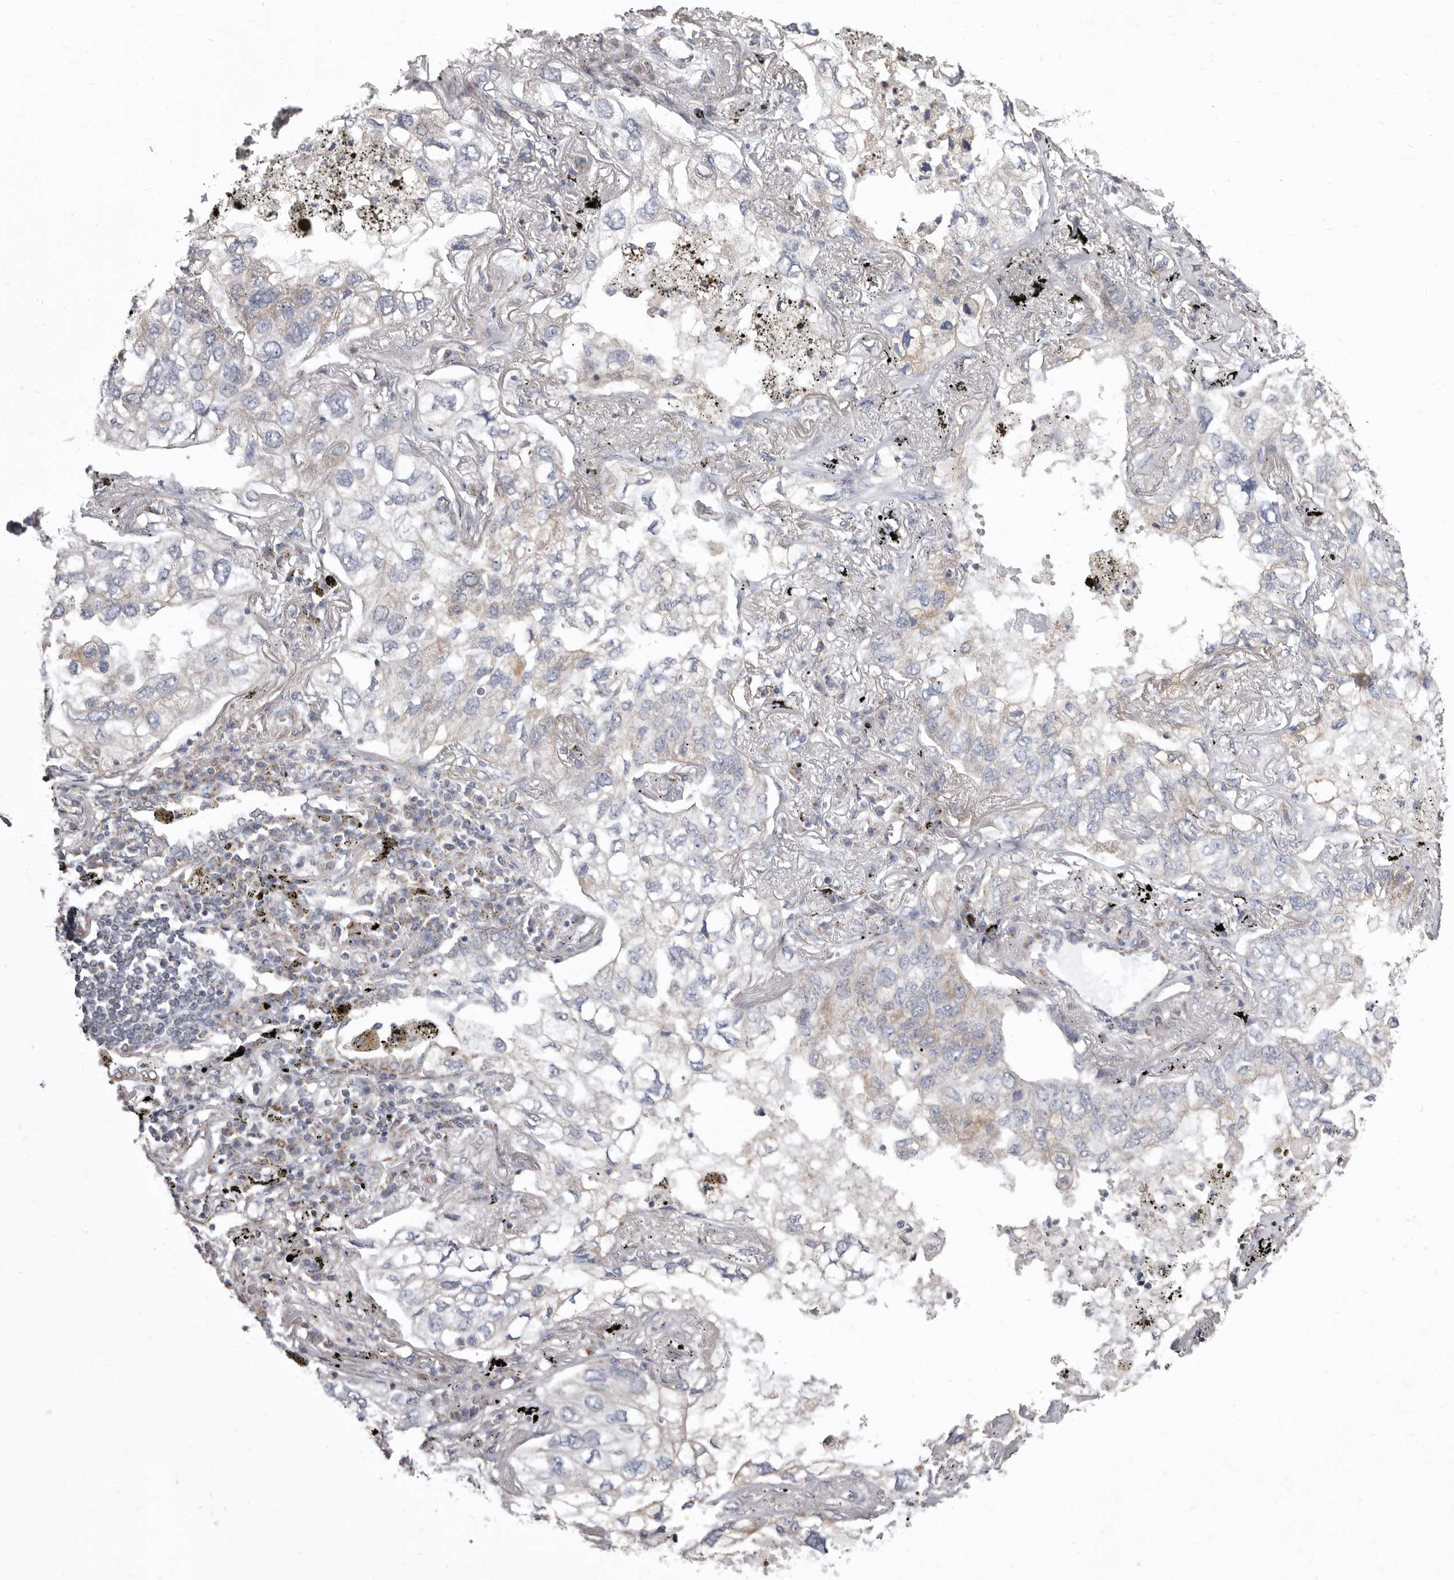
{"staining": {"intensity": "weak", "quantity": "<25%", "location": "cytoplasmic/membranous"}, "tissue": "lung cancer", "cell_type": "Tumor cells", "image_type": "cancer", "snomed": [{"axis": "morphology", "description": "Adenocarcinoma, NOS"}, {"axis": "topography", "description": "Lung"}], "caption": "A micrograph of lung cancer (adenocarcinoma) stained for a protein reveals no brown staining in tumor cells.", "gene": "FMO2", "patient": {"sex": "male", "age": 65}}